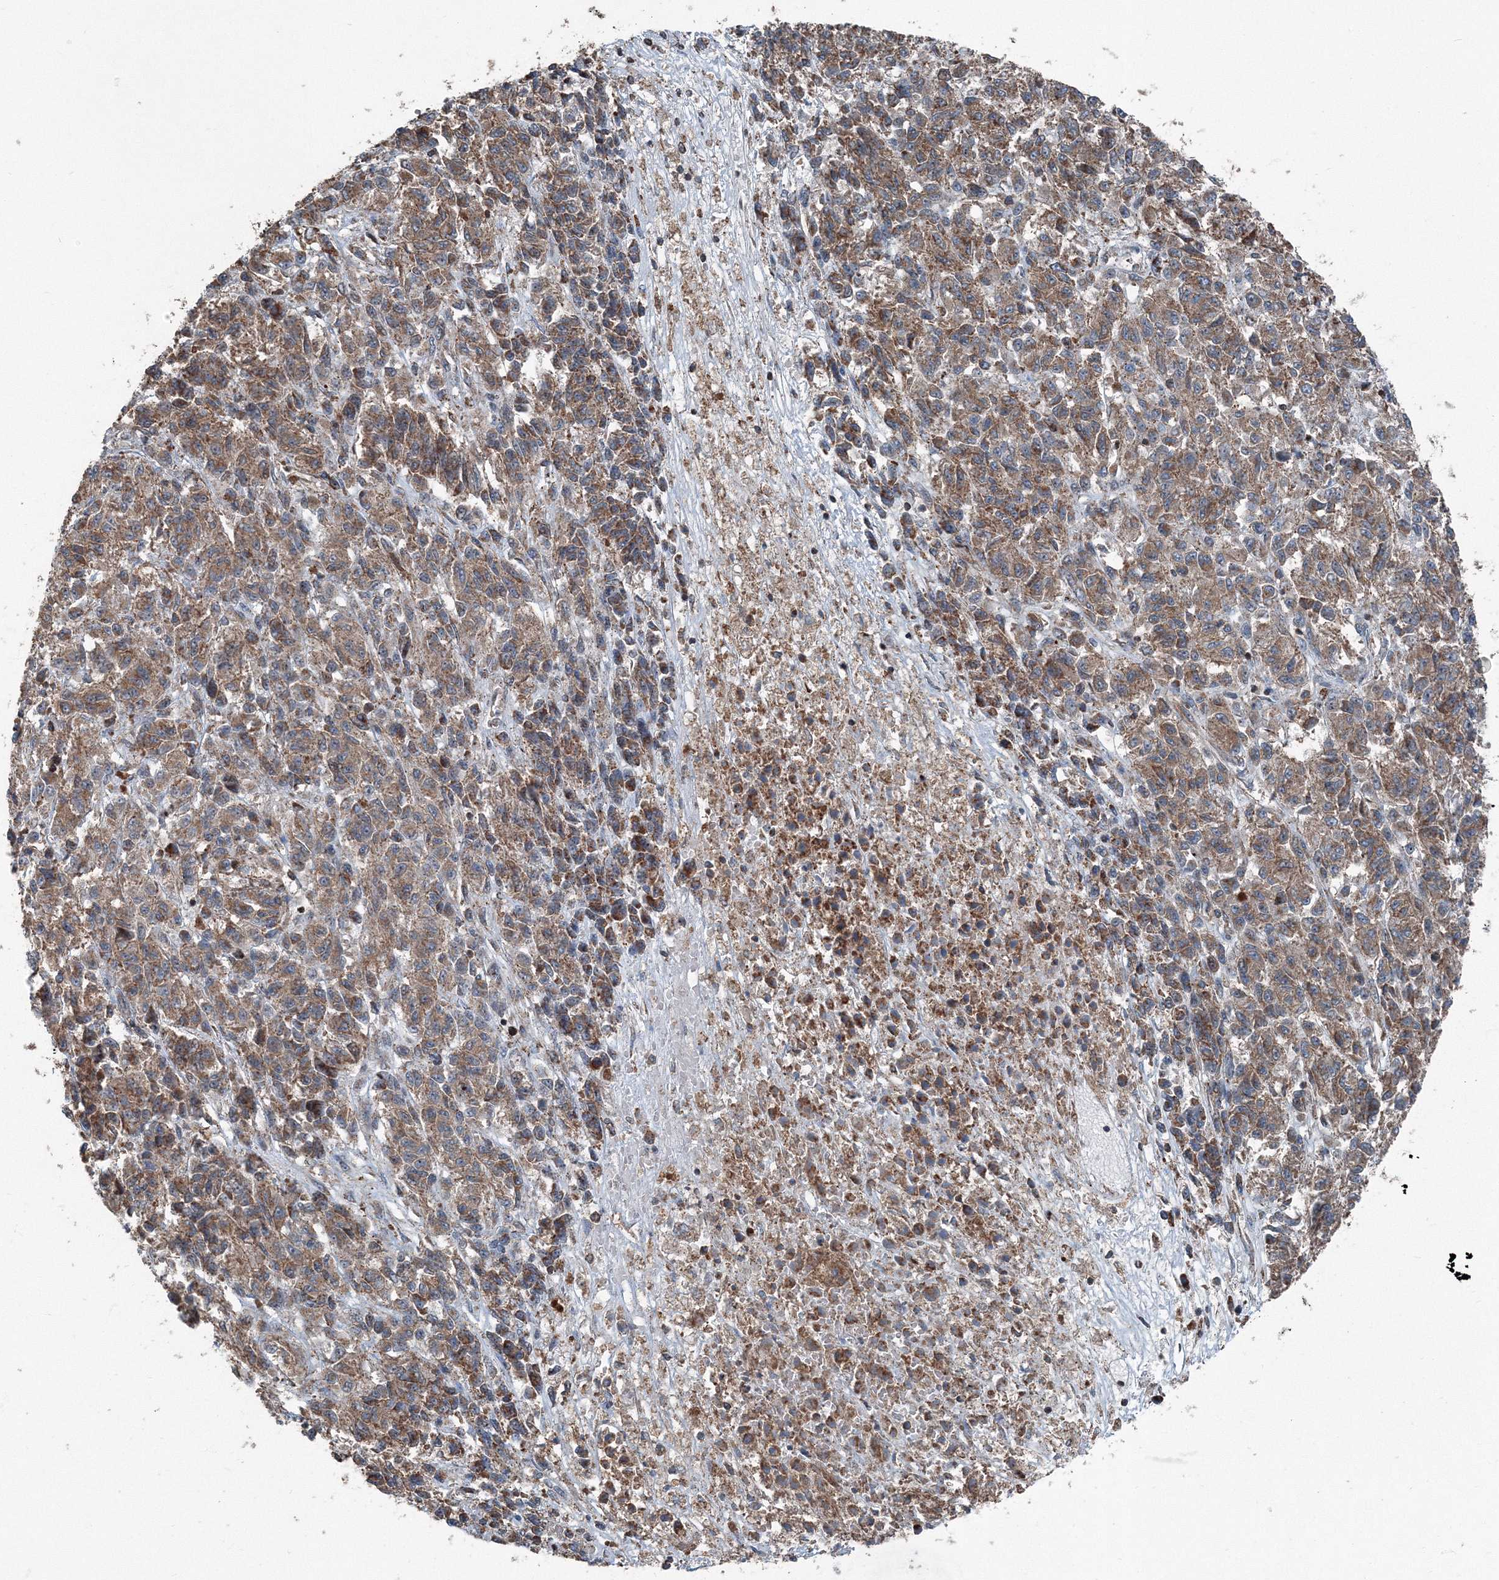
{"staining": {"intensity": "moderate", "quantity": ">75%", "location": "cytoplasmic/membranous"}, "tissue": "melanoma", "cell_type": "Tumor cells", "image_type": "cancer", "snomed": [{"axis": "morphology", "description": "Malignant melanoma, Metastatic site"}, {"axis": "topography", "description": "Lung"}], "caption": "IHC of malignant melanoma (metastatic site) reveals medium levels of moderate cytoplasmic/membranous positivity in about >75% of tumor cells.", "gene": "AASDH", "patient": {"sex": "male", "age": 64}}